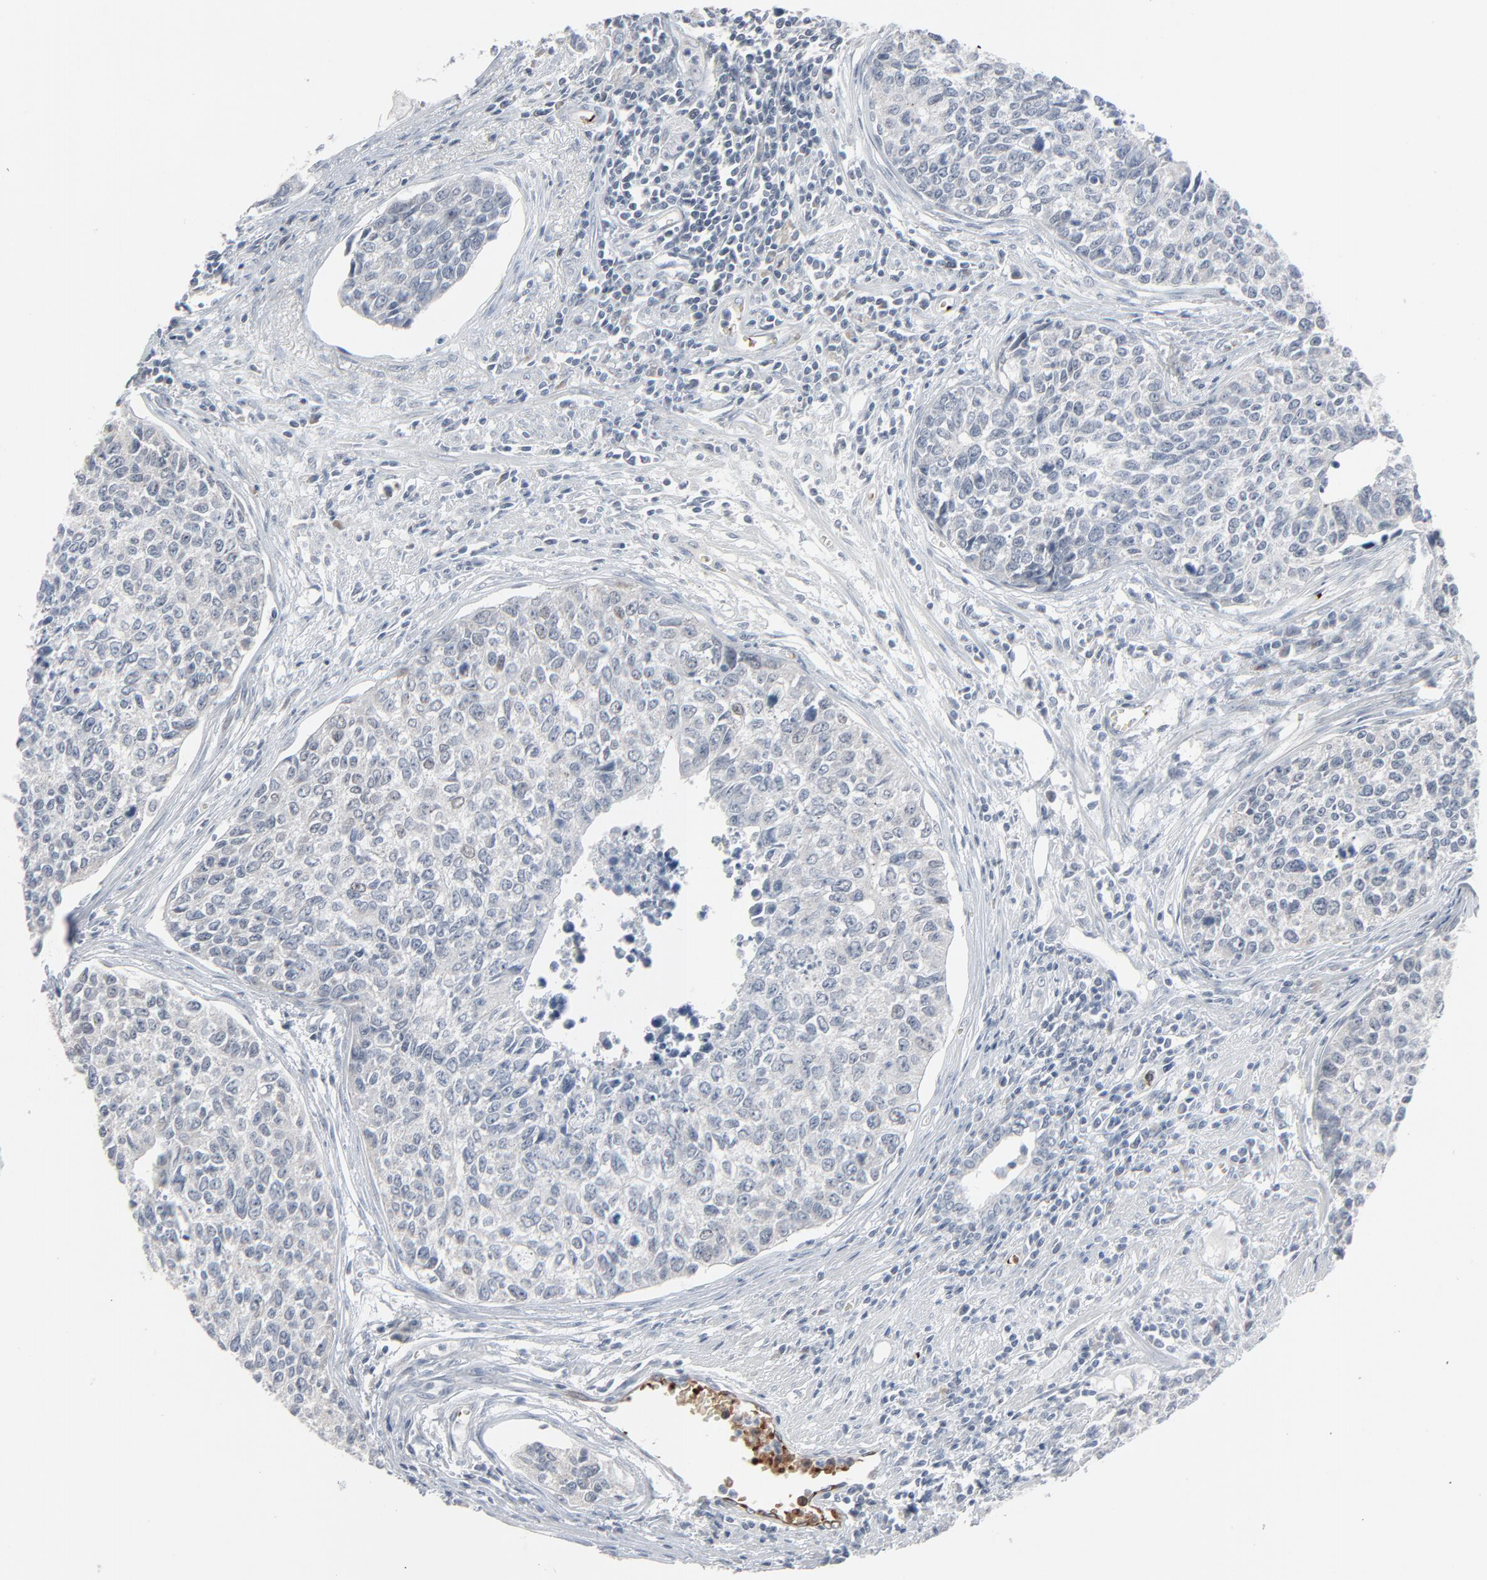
{"staining": {"intensity": "negative", "quantity": "none", "location": "none"}, "tissue": "urothelial cancer", "cell_type": "Tumor cells", "image_type": "cancer", "snomed": [{"axis": "morphology", "description": "Urothelial carcinoma, High grade"}, {"axis": "topography", "description": "Urinary bladder"}], "caption": "An immunohistochemistry (IHC) histopathology image of urothelial carcinoma (high-grade) is shown. There is no staining in tumor cells of urothelial carcinoma (high-grade).", "gene": "SAGE1", "patient": {"sex": "male", "age": 81}}